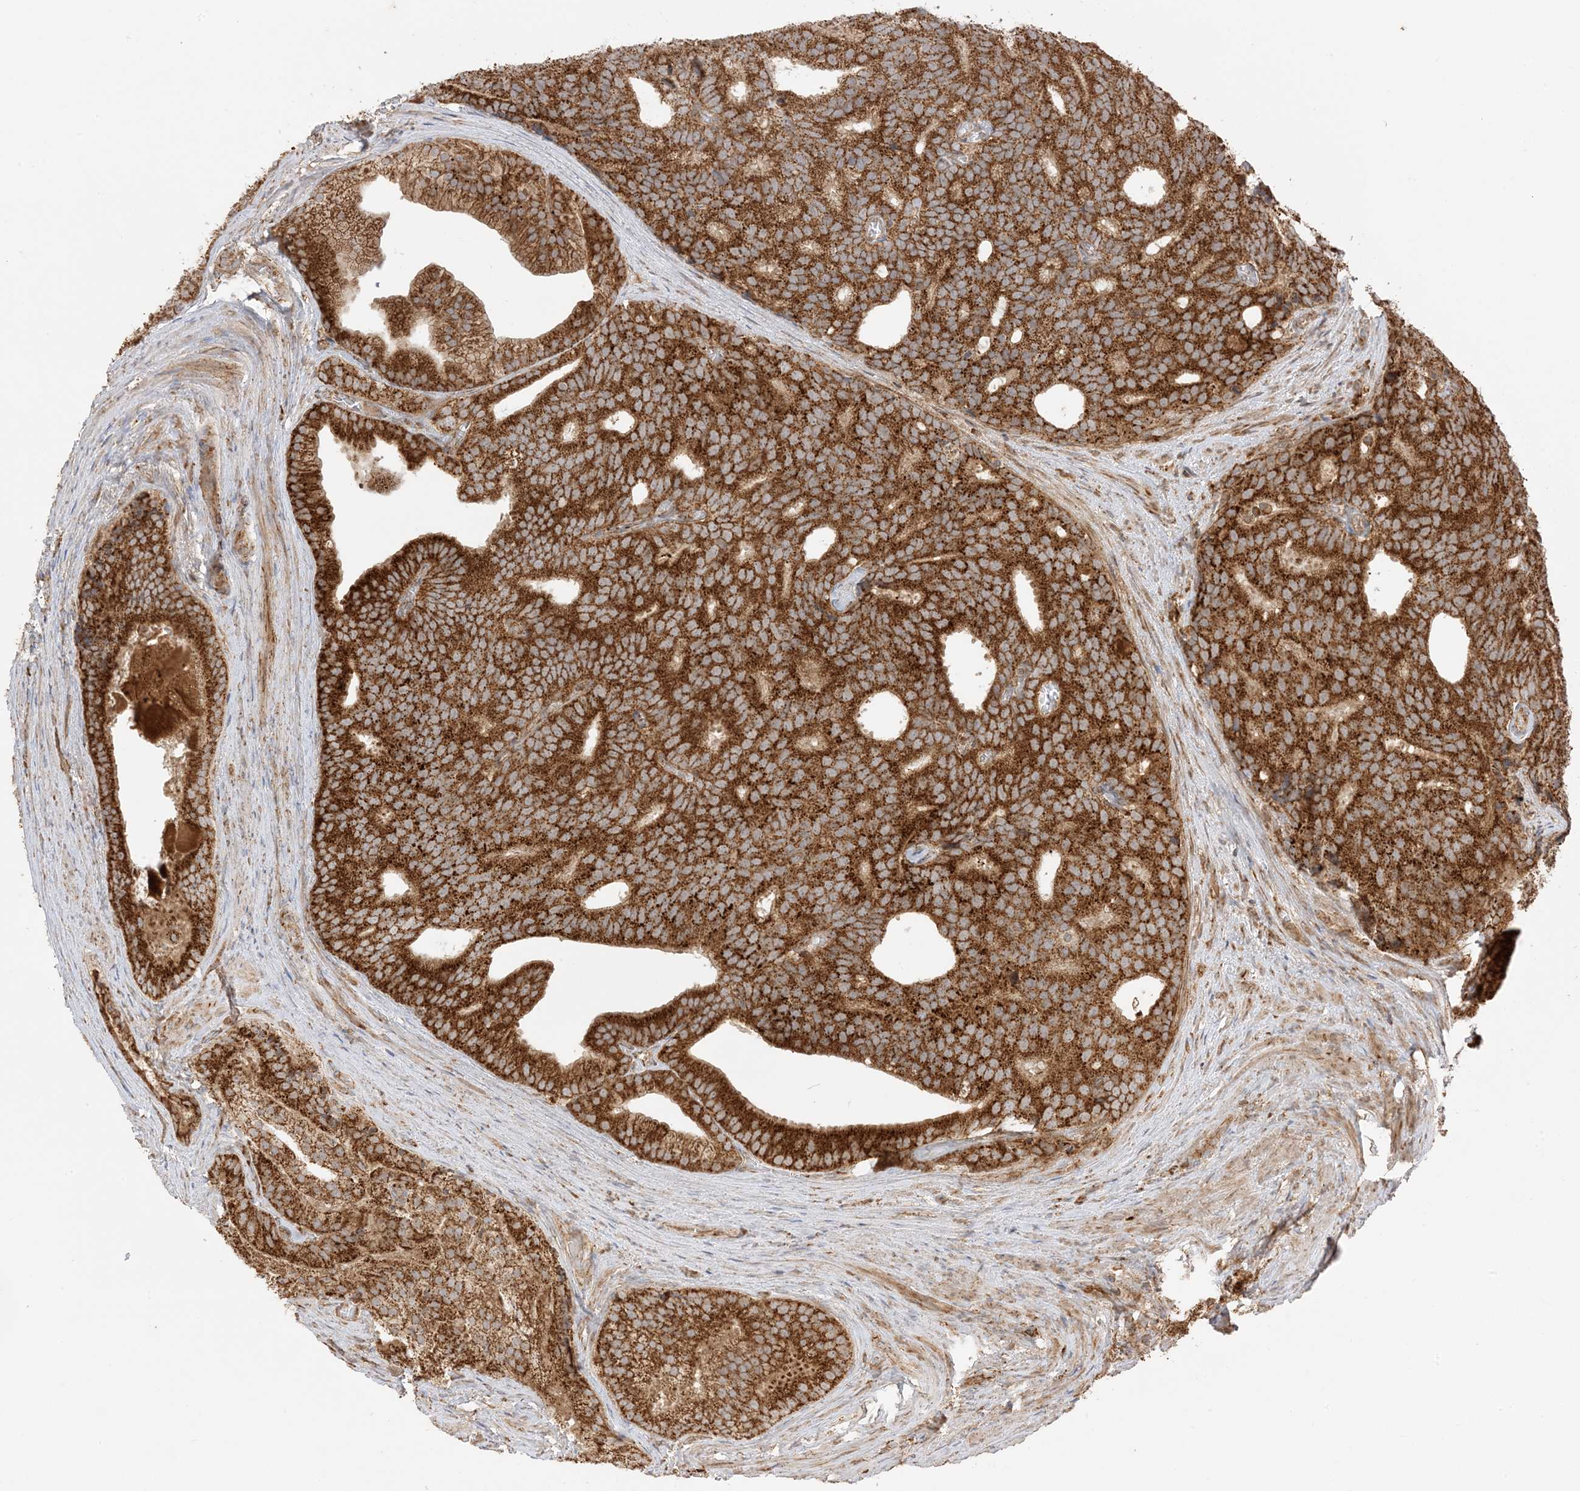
{"staining": {"intensity": "strong", "quantity": ">75%", "location": "cytoplasmic/membranous"}, "tissue": "prostate cancer", "cell_type": "Tumor cells", "image_type": "cancer", "snomed": [{"axis": "morphology", "description": "Adenocarcinoma, Low grade"}, {"axis": "topography", "description": "Prostate"}], "caption": "There is high levels of strong cytoplasmic/membranous staining in tumor cells of prostate cancer (low-grade adenocarcinoma), as demonstrated by immunohistochemical staining (brown color).", "gene": "N4BP3", "patient": {"sex": "male", "age": 71}}